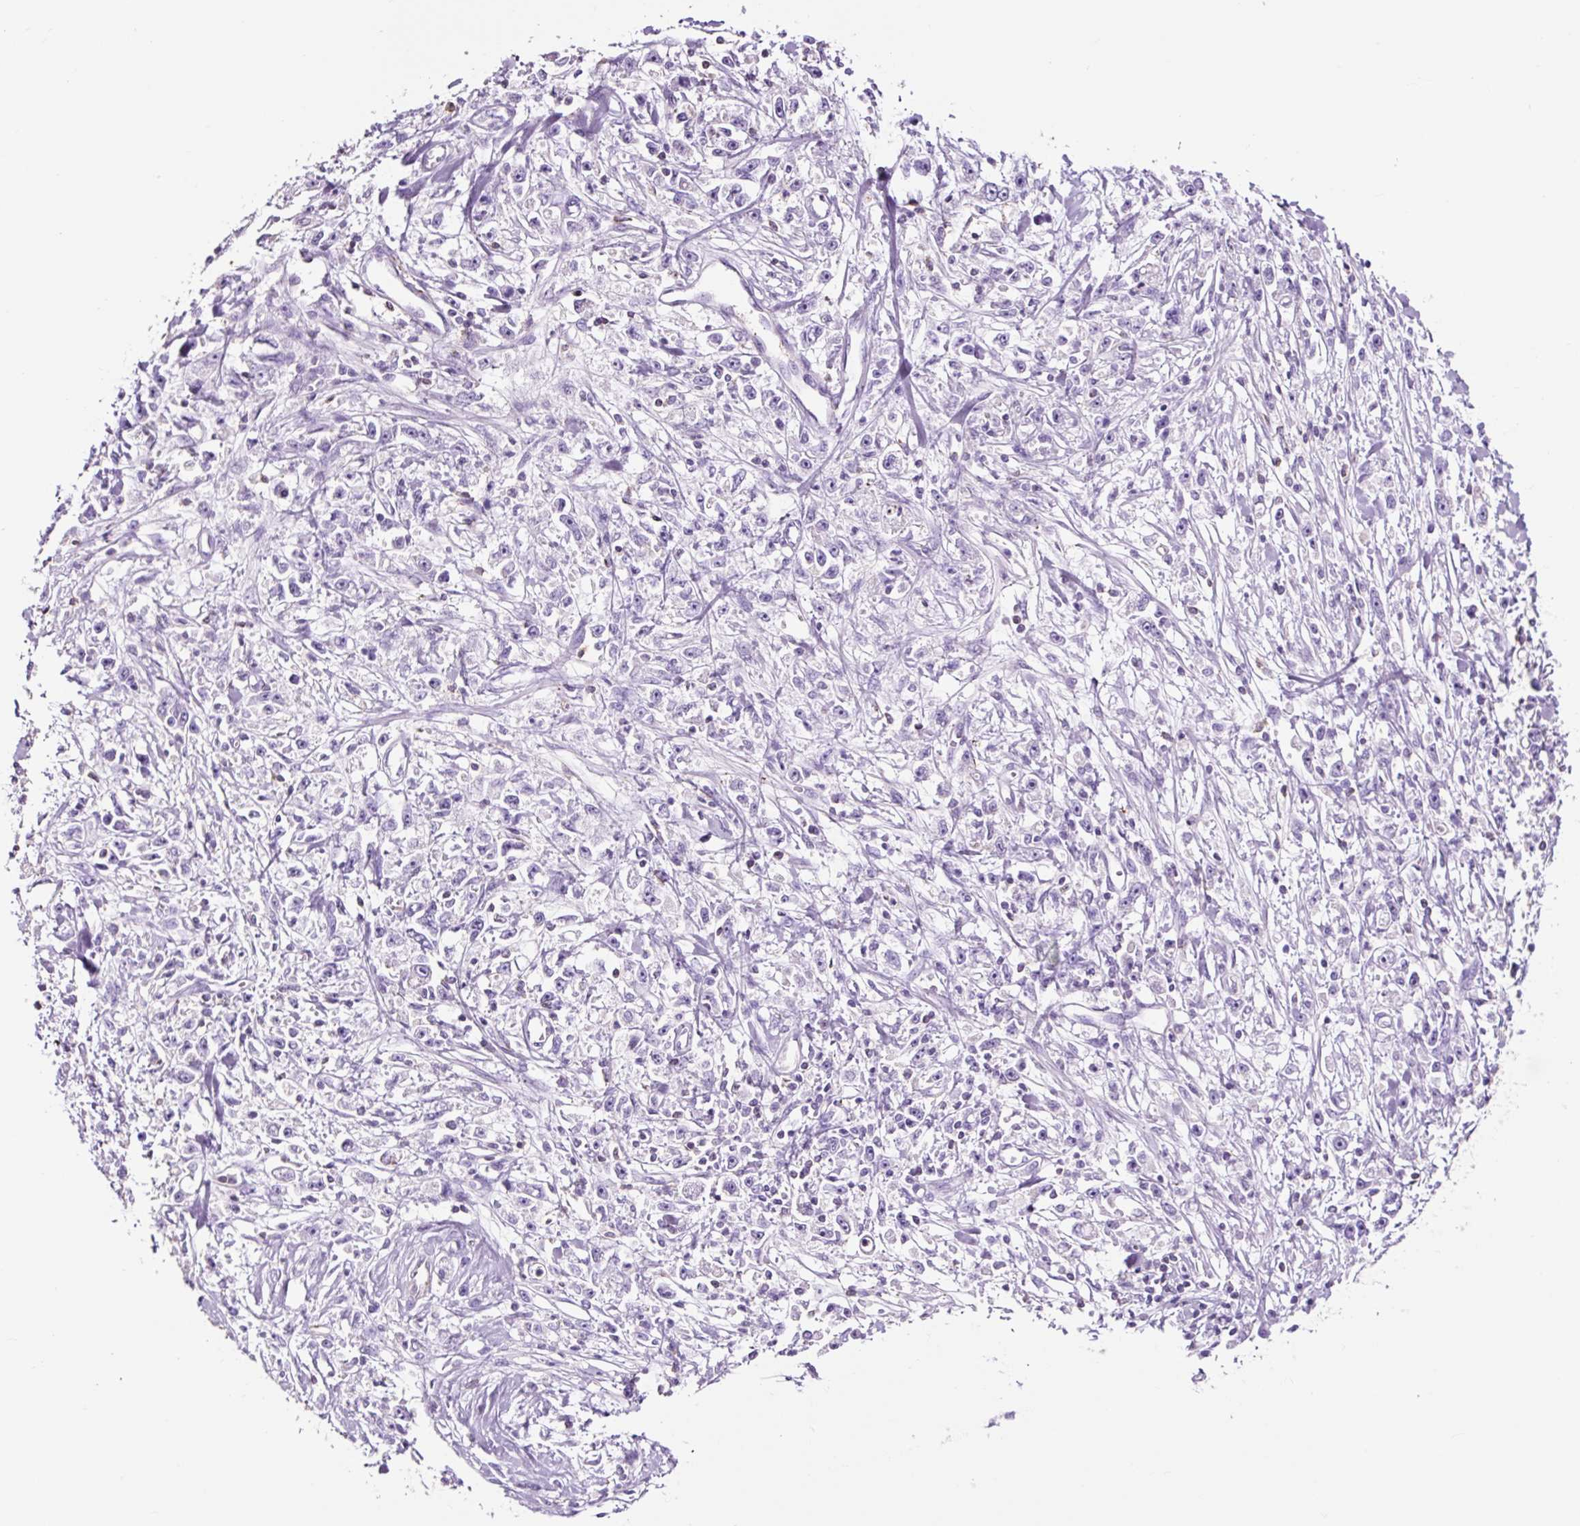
{"staining": {"intensity": "negative", "quantity": "none", "location": "none"}, "tissue": "stomach cancer", "cell_type": "Tumor cells", "image_type": "cancer", "snomed": [{"axis": "morphology", "description": "Adenocarcinoma, NOS"}, {"axis": "topography", "description": "Stomach"}], "caption": "This image is of stomach cancer stained with immunohistochemistry (IHC) to label a protein in brown with the nuclei are counter-stained blue. There is no positivity in tumor cells.", "gene": "OR10A7", "patient": {"sex": "female", "age": 59}}